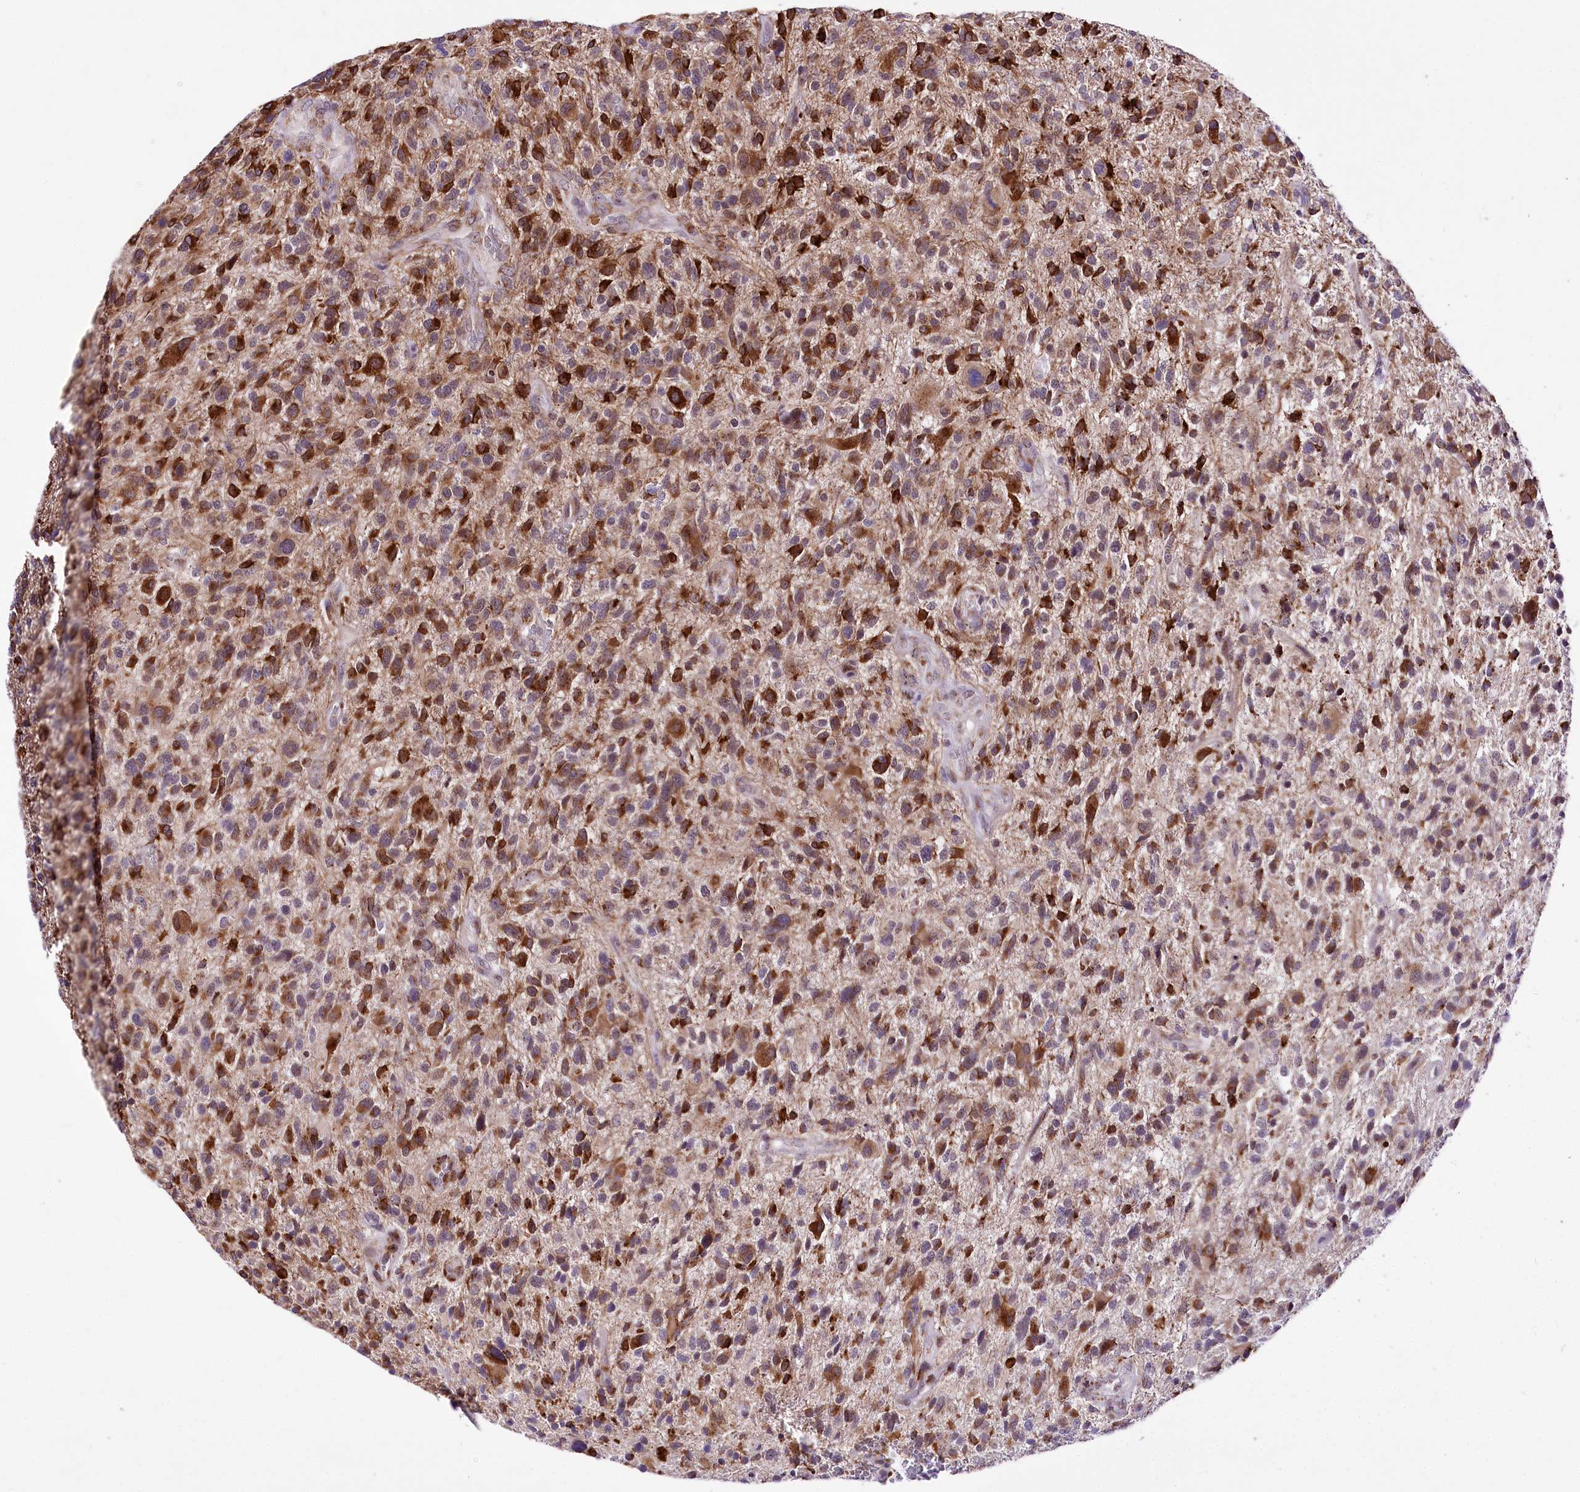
{"staining": {"intensity": "moderate", "quantity": ">75%", "location": "cytoplasmic/membranous"}, "tissue": "glioma", "cell_type": "Tumor cells", "image_type": "cancer", "snomed": [{"axis": "morphology", "description": "Glioma, malignant, High grade"}, {"axis": "topography", "description": "Brain"}], "caption": "A histopathology image showing moderate cytoplasmic/membranous expression in approximately >75% of tumor cells in malignant glioma (high-grade), as visualized by brown immunohistochemical staining.", "gene": "WWC1", "patient": {"sex": "male", "age": 47}}